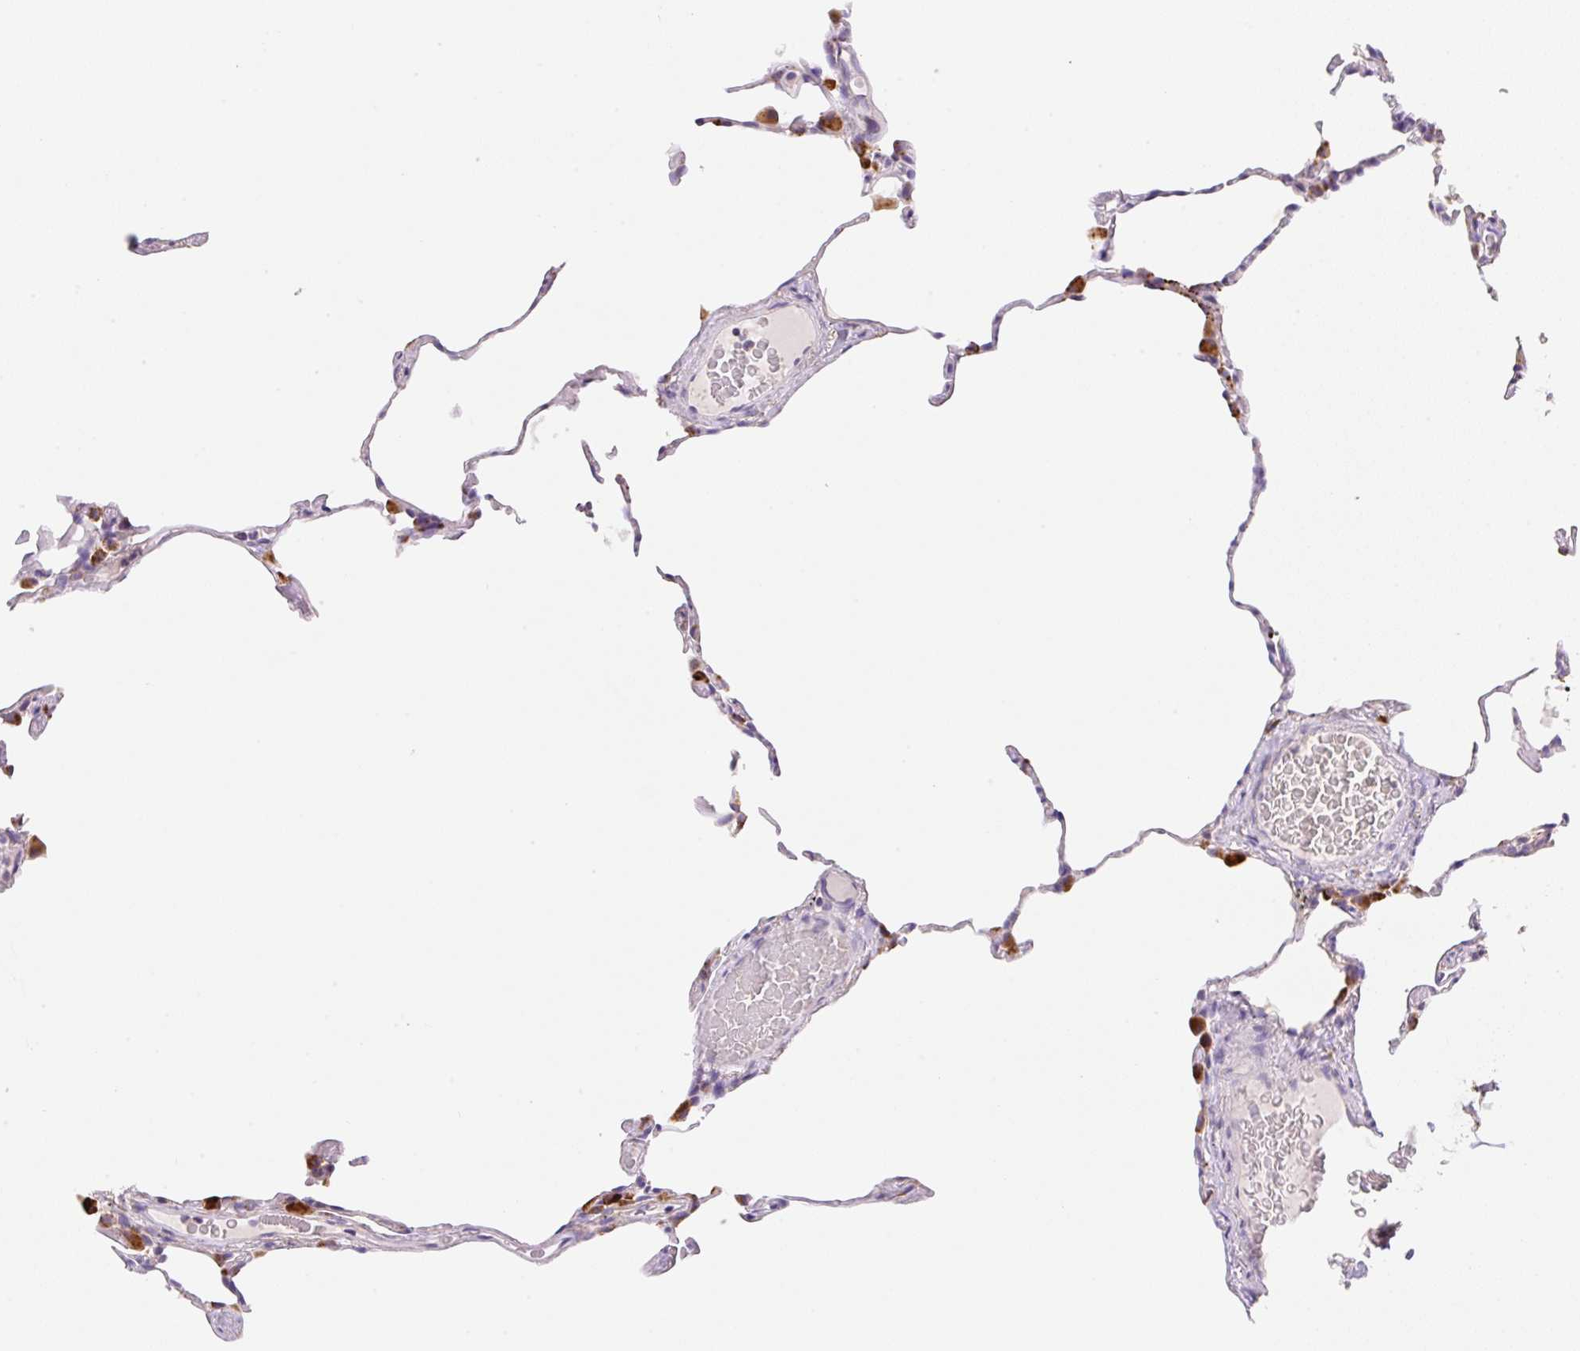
{"staining": {"intensity": "negative", "quantity": "none", "location": "none"}, "tissue": "lung", "cell_type": "Alveolar cells", "image_type": "normal", "snomed": [{"axis": "morphology", "description": "Normal tissue, NOS"}, {"axis": "topography", "description": "Lung"}], "caption": "The IHC histopathology image has no significant positivity in alveolar cells of lung.", "gene": "COPZ2", "patient": {"sex": "female", "age": 57}}